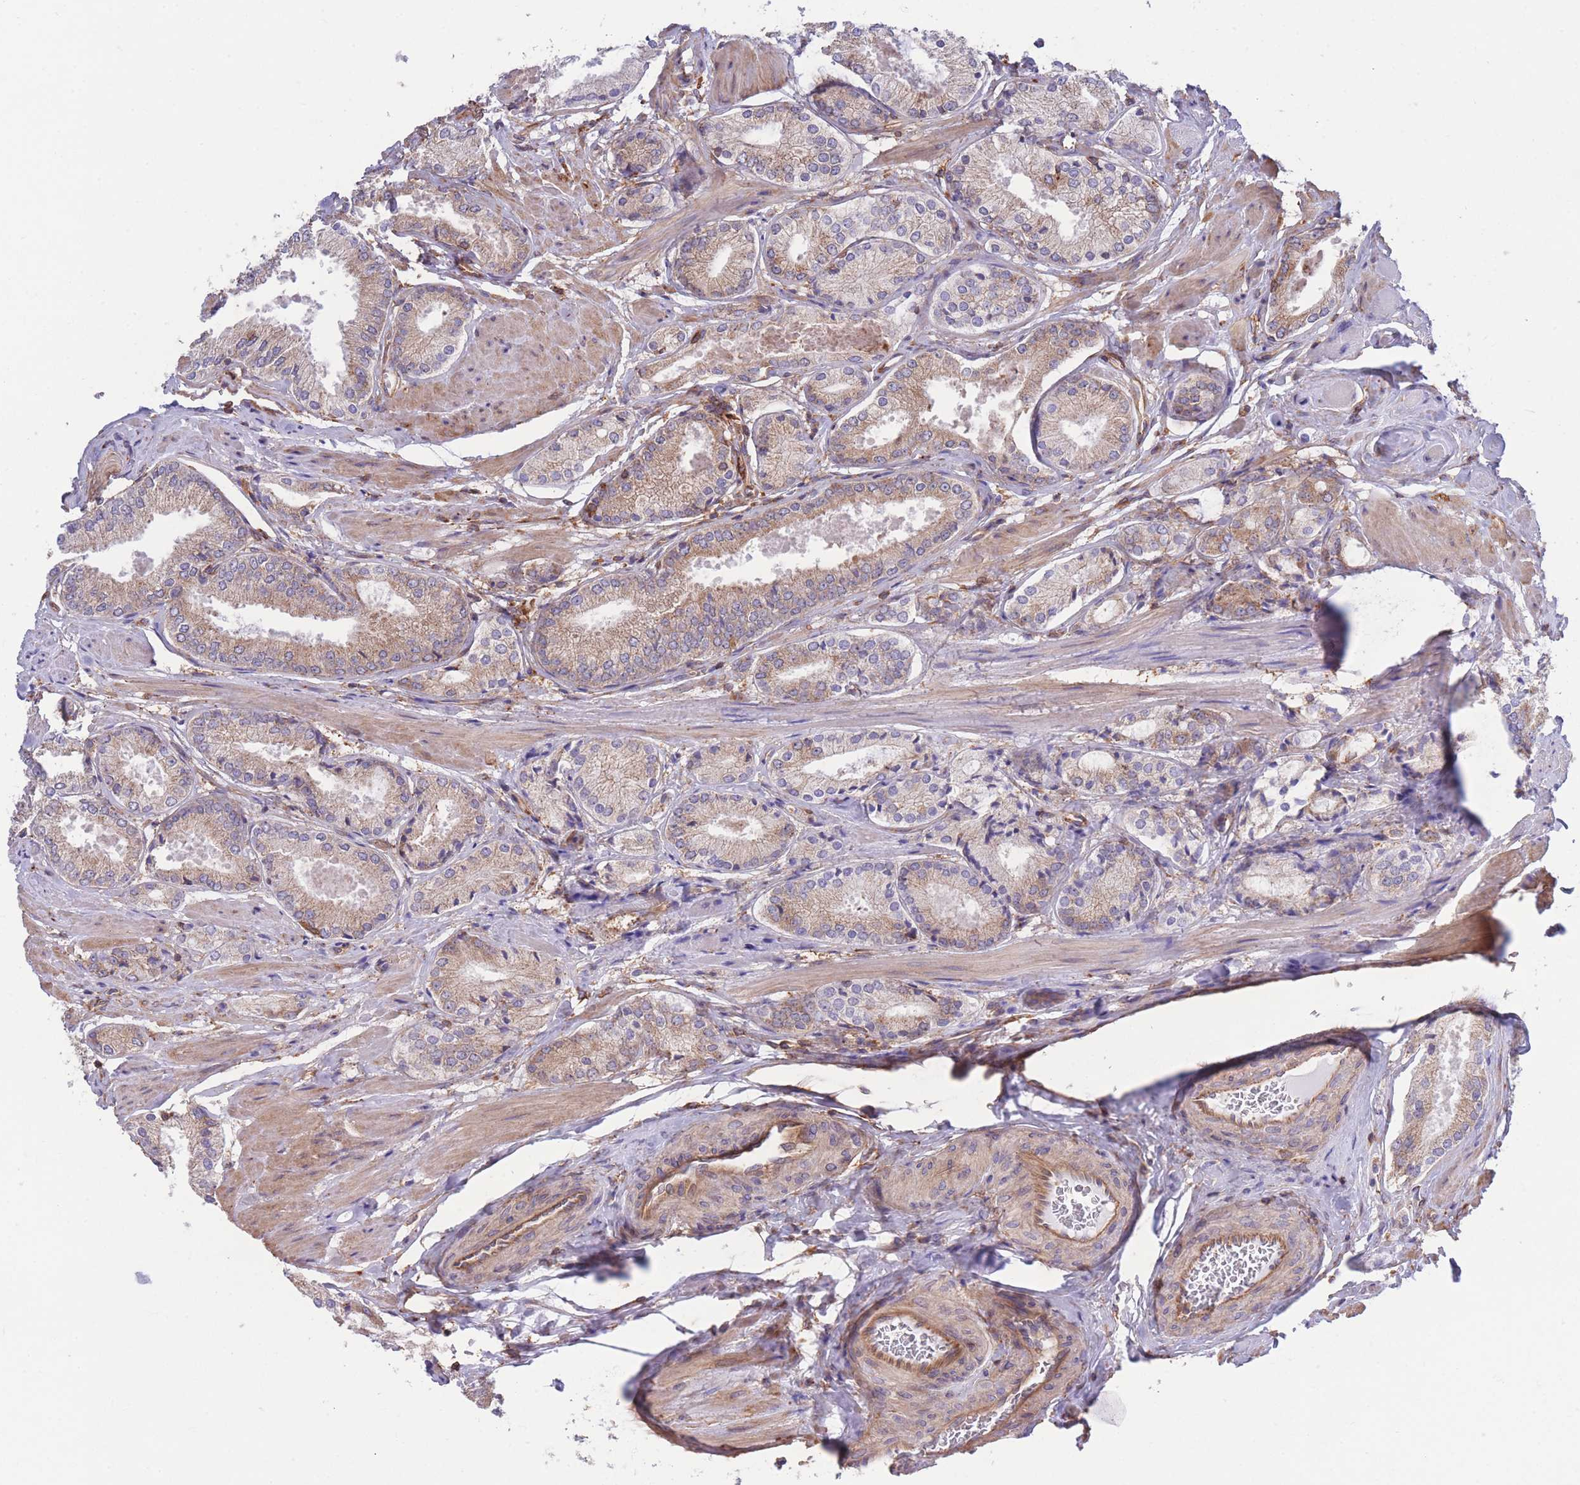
{"staining": {"intensity": "weak", "quantity": "25%-75%", "location": "cytoplasmic/membranous"}, "tissue": "prostate cancer", "cell_type": "Tumor cells", "image_type": "cancer", "snomed": [{"axis": "morphology", "description": "Adenocarcinoma, High grade"}, {"axis": "topography", "description": "Prostate and seminal vesicle, NOS"}], "caption": "Prostate cancer stained for a protein reveals weak cytoplasmic/membranous positivity in tumor cells.", "gene": "LRRN4CL", "patient": {"sex": "male", "age": 64}}